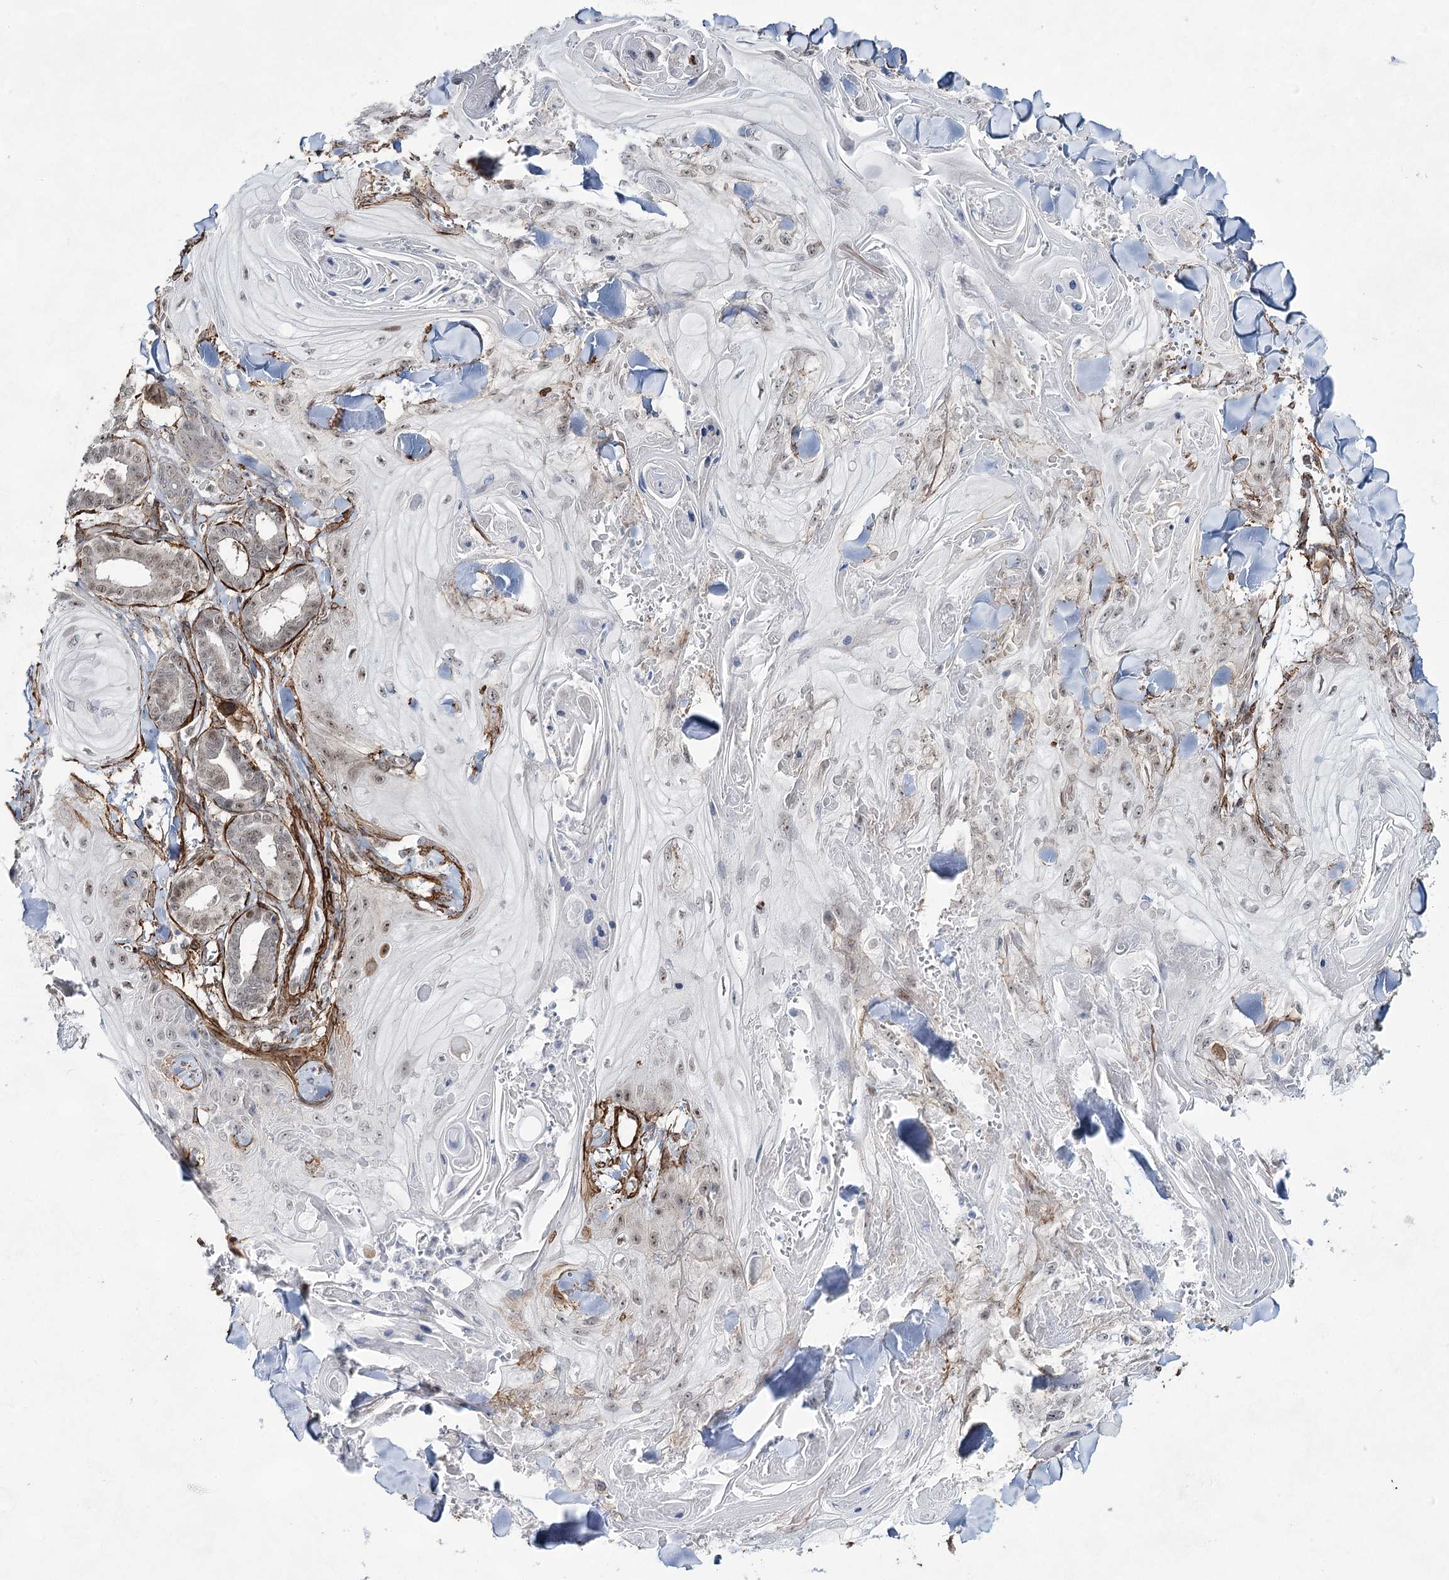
{"staining": {"intensity": "weak", "quantity": "25%-75%", "location": "nuclear"}, "tissue": "skin cancer", "cell_type": "Tumor cells", "image_type": "cancer", "snomed": [{"axis": "morphology", "description": "Squamous cell carcinoma, NOS"}, {"axis": "topography", "description": "Skin"}], "caption": "Approximately 25%-75% of tumor cells in skin cancer reveal weak nuclear protein expression as visualized by brown immunohistochemical staining.", "gene": "CWF19L1", "patient": {"sex": "male", "age": 74}}